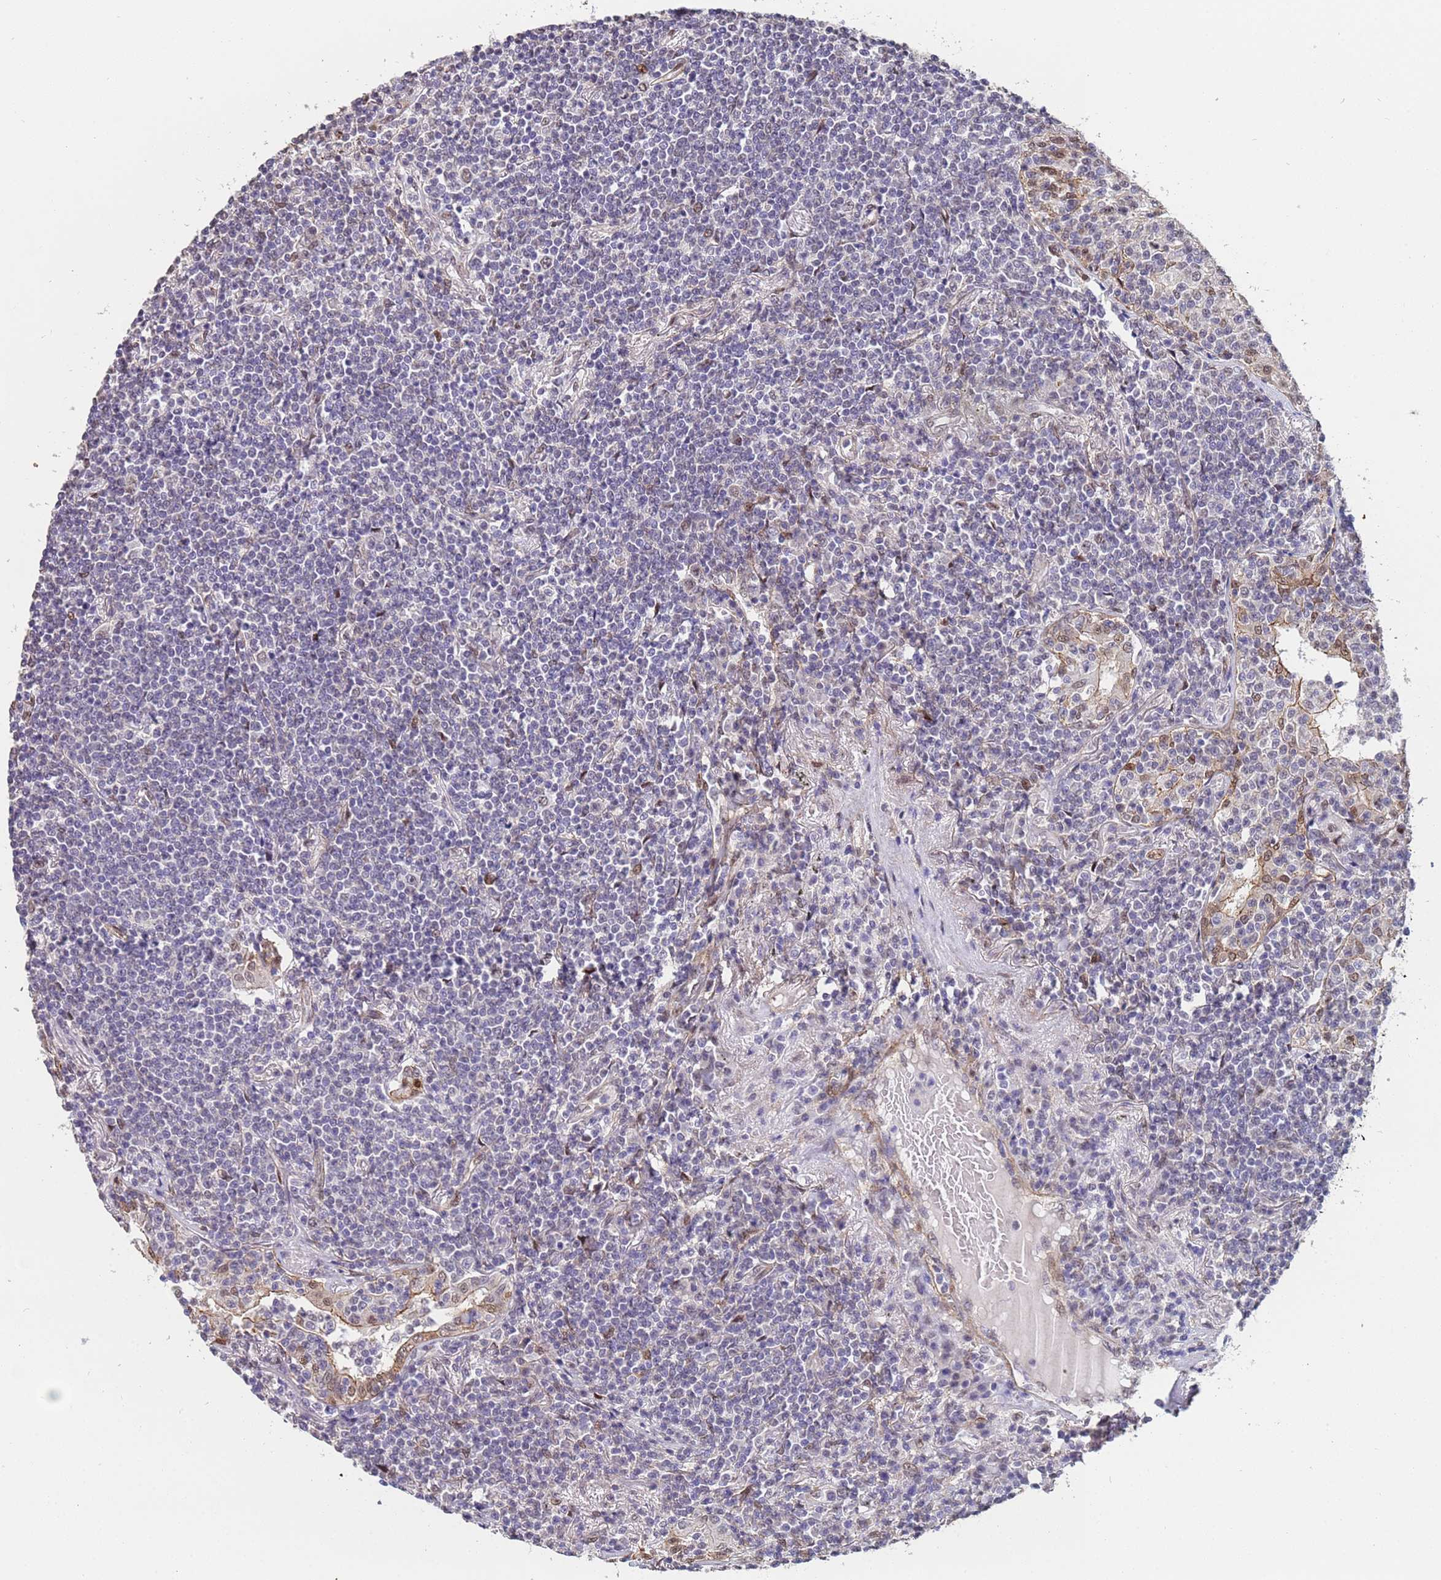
{"staining": {"intensity": "negative", "quantity": "none", "location": "none"}, "tissue": "lymphoma", "cell_type": "Tumor cells", "image_type": "cancer", "snomed": [{"axis": "morphology", "description": "Malignant lymphoma, non-Hodgkin's type, Low grade"}, {"axis": "topography", "description": "Lung"}], "caption": "High magnification brightfield microscopy of low-grade malignant lymphoma, non-Hodgkin's type stained with DAB (3,3'-diaminobenzidine) (brown) and counterstained with hematoxylin (blue): tumor cells show no significant staining.", "gene": "TRIP6", "patient": {"sex": "female", "age": 71}}